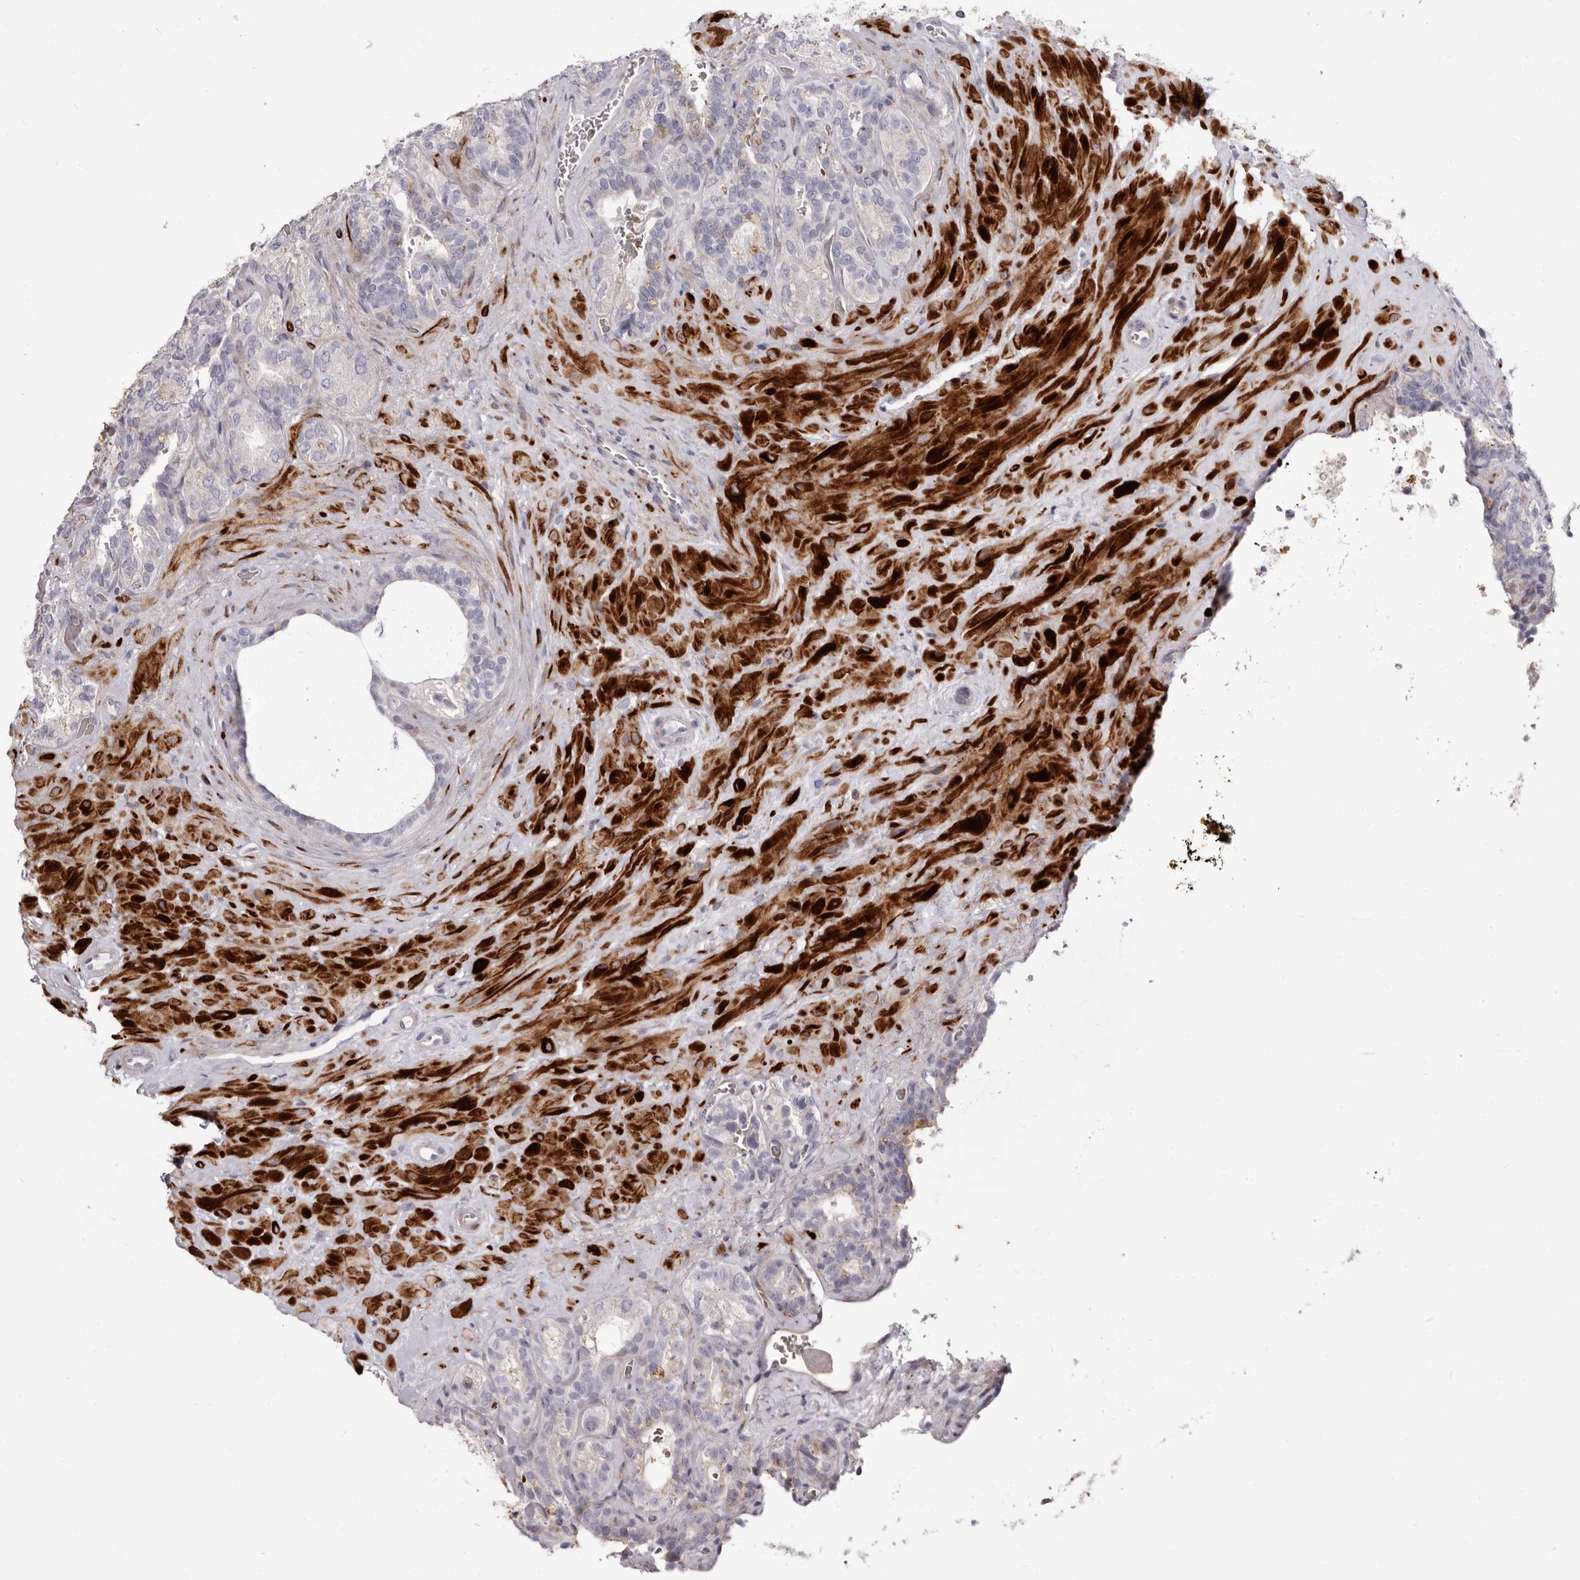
{"staining": {"intensity": "negative", "quantity": "none", "location": "none"}, "tissue": "seminal vesicle", "cell_type": "Glandular cells", "image_type": "normal", "snomed": [{"axis": "morphology", "description": "Normal tissue, NOS"}, {"axis": "topography", "description": "Prostate"}, {"axis": "topography", "description": "Seminal veicle"}], "caption": "IHC histopathology image of benign seminal vesicle: human seminal vesicle stained with DAB reveals no significant protein staining in glandular cells.", "gene": "AIDA", "patient": {"sex": "male", "age": 67}}